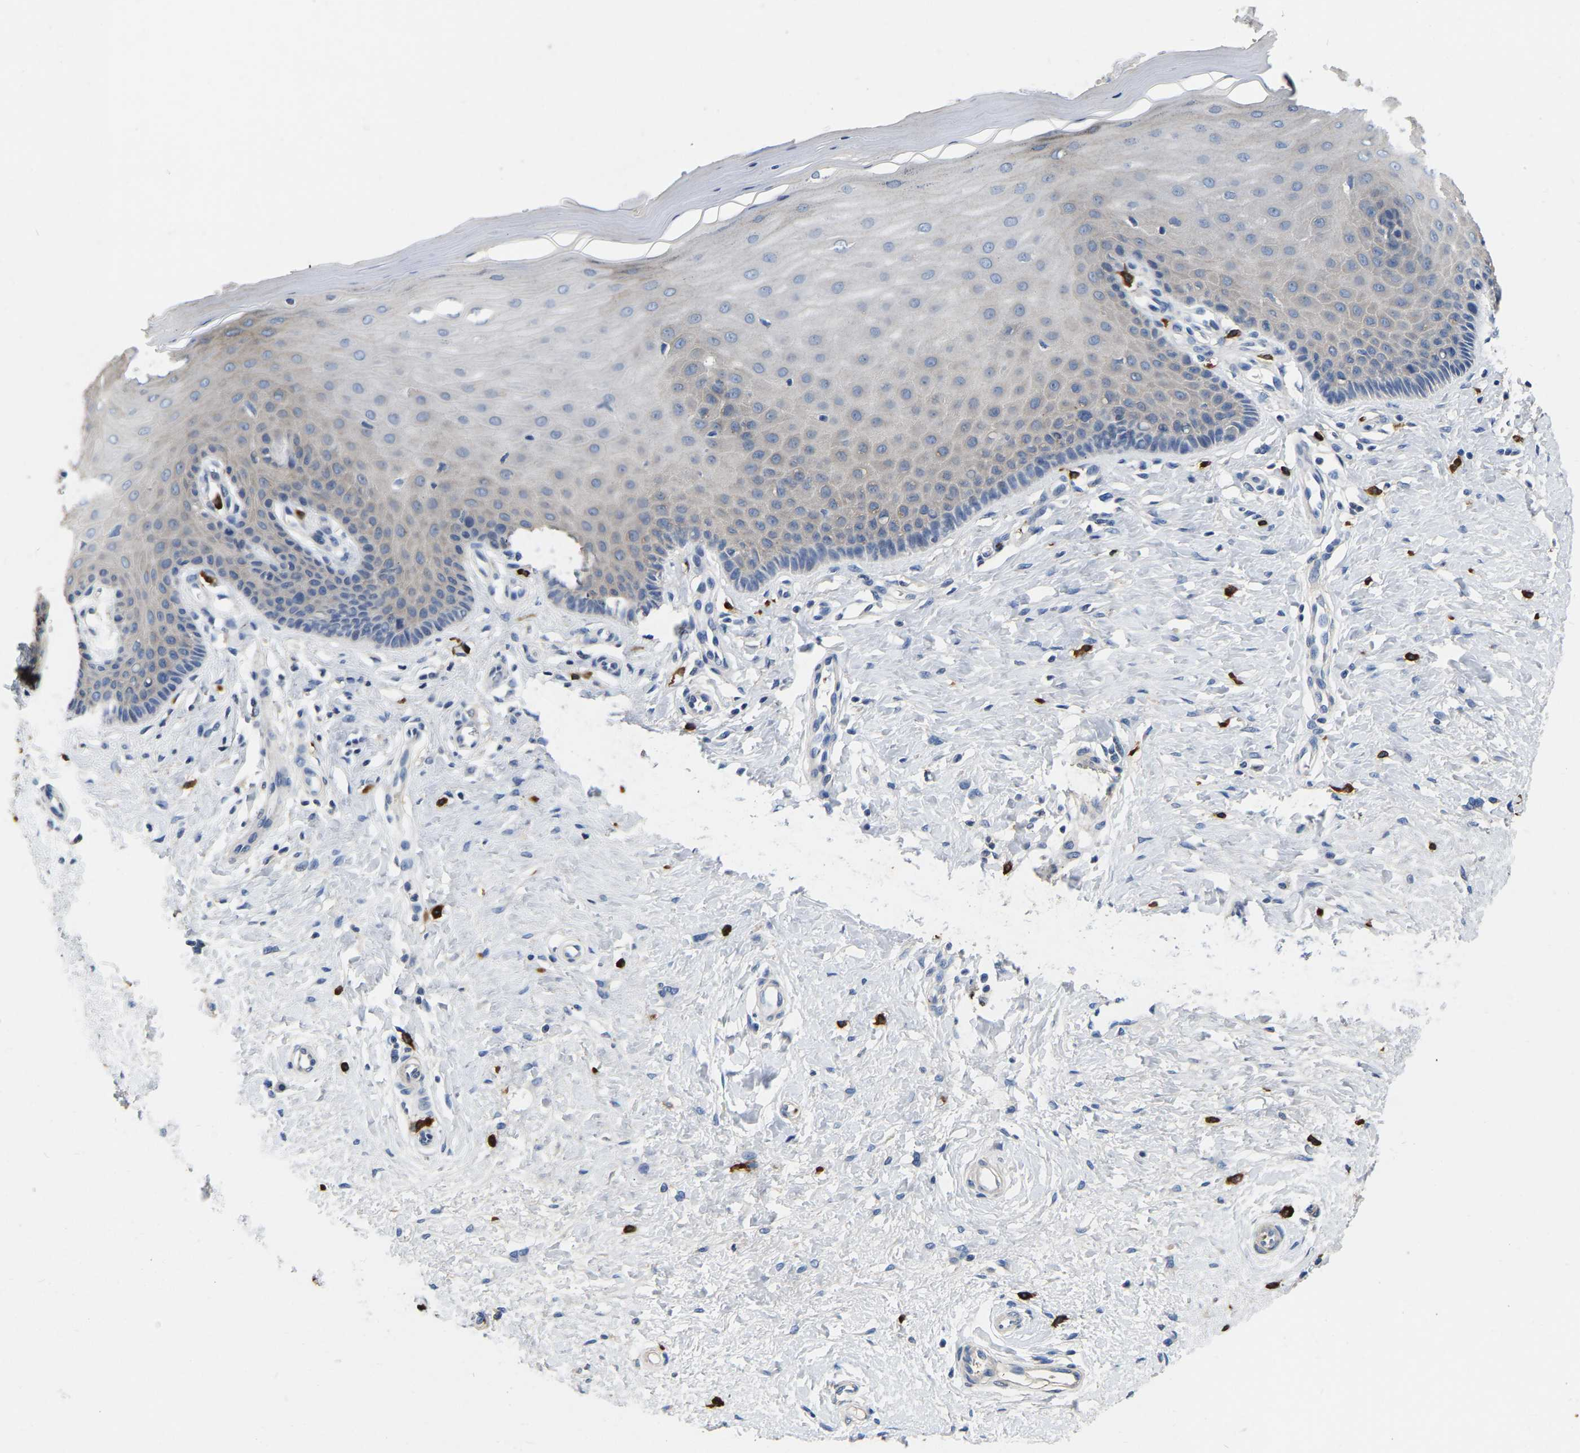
{"staining": {"intensity": "negative", "quantity": "none", "location": "none"}, "tissue": "cervix", "cell_type": "Glandular cells", "image_type": "normal", "snomed": [{"axis": "morphology", "description": "Normal tissue, NOS"}, {"axis": "topography", "description": "Cervix"}], "caption": "This is a photomicrograph of IHC staining of normal cervix, which shows no staining in glandular cells.", "gene": "RAB27B", "patient": {"sex": "female", "age": 55}}